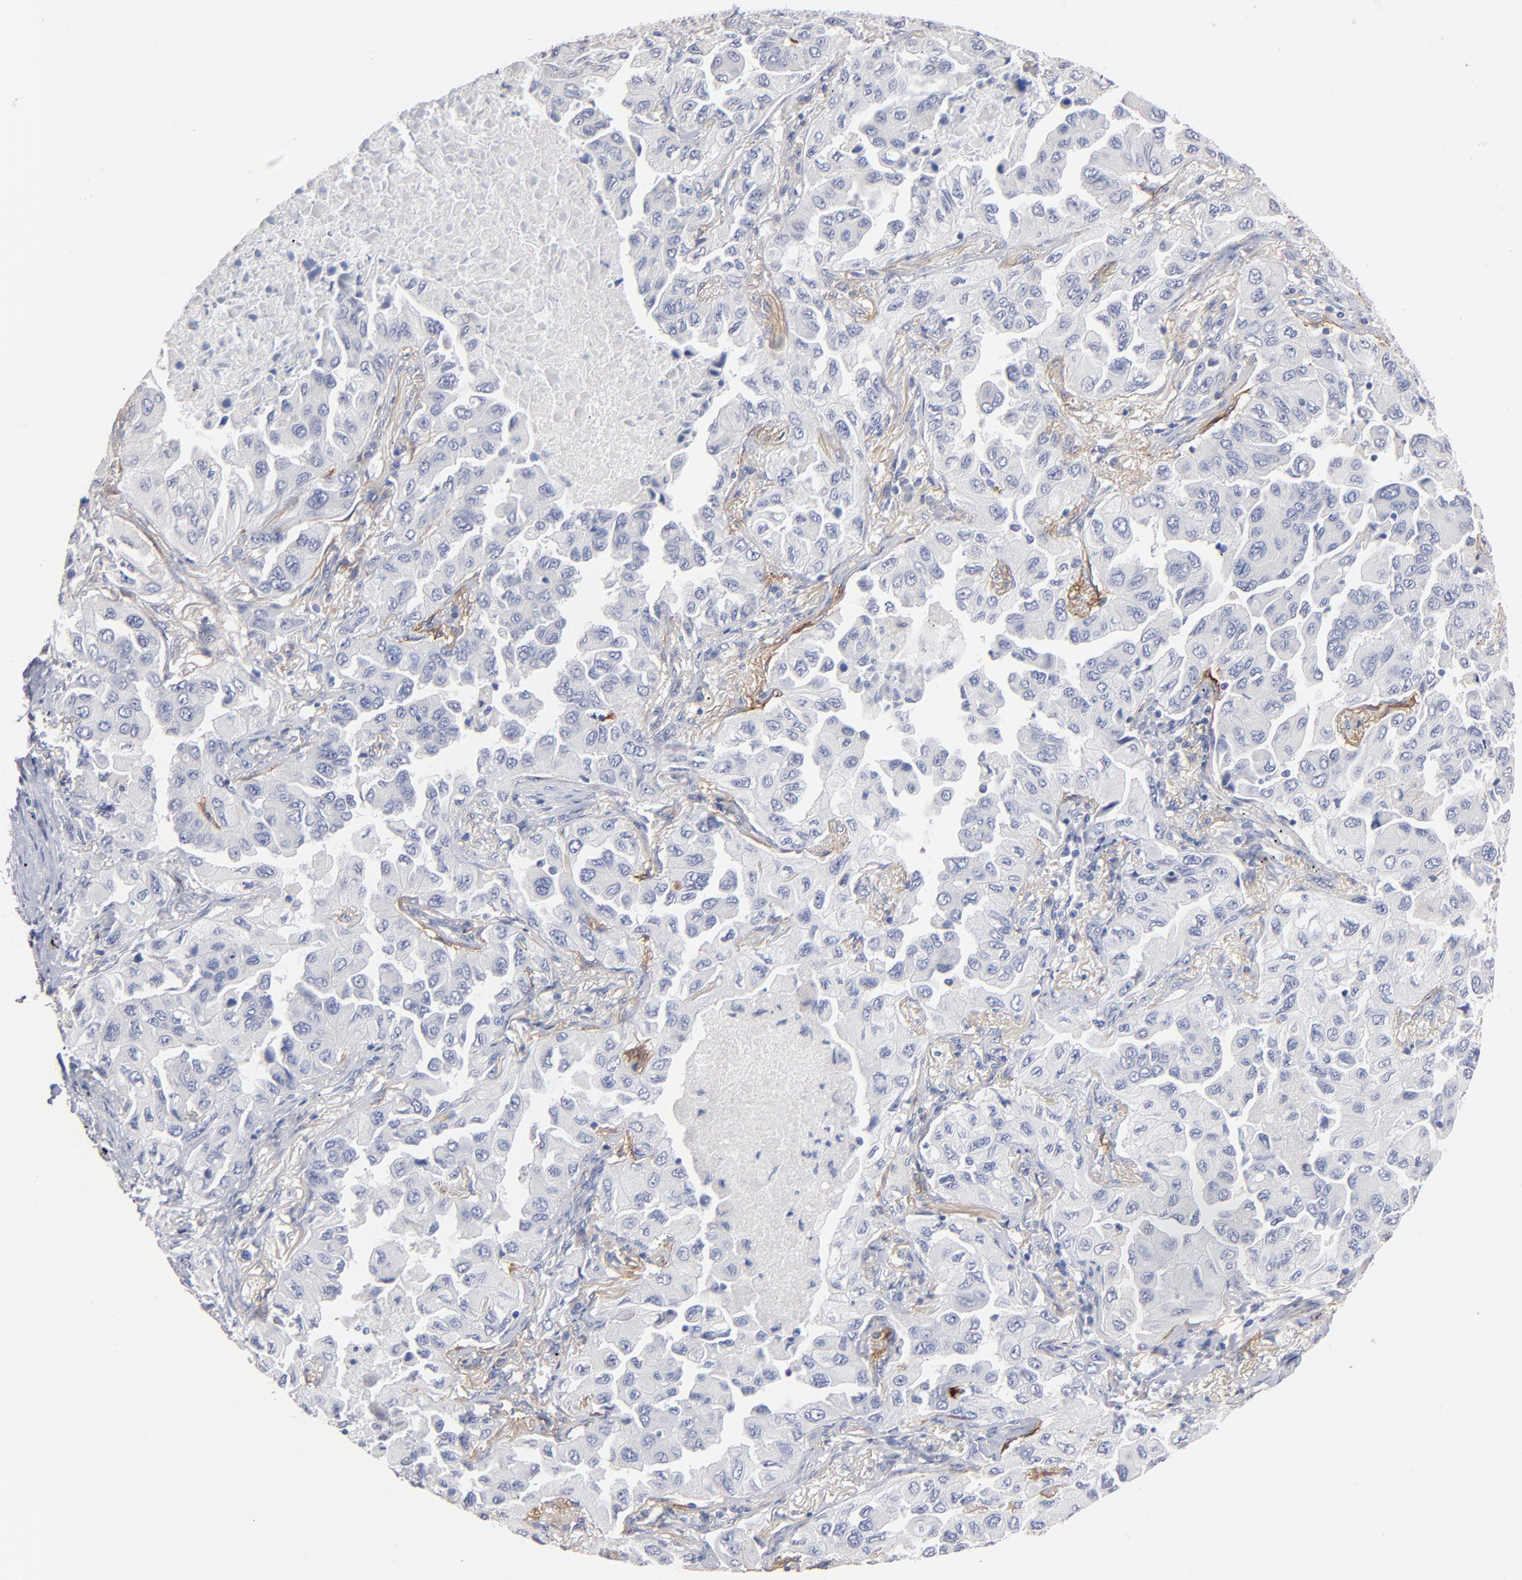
{"staining": {"intensity": "negative", "quantity": "none", "location": "none"}, "tissue": "lung cancer", "cell_type": "Tumor cells", "image_type": "cancer", "snomed": [{"axis": "morphology", "description": "Adenocarcinoma, NOS"}, {"axis": "topography", "description": "Lung"}], "caption": "Micrograph shows no protein expression in tumor cells of adenocarcinoma (lung) tissue.", "gene": "ITGA8", "patient": {"sex": "female", "age": 65}}